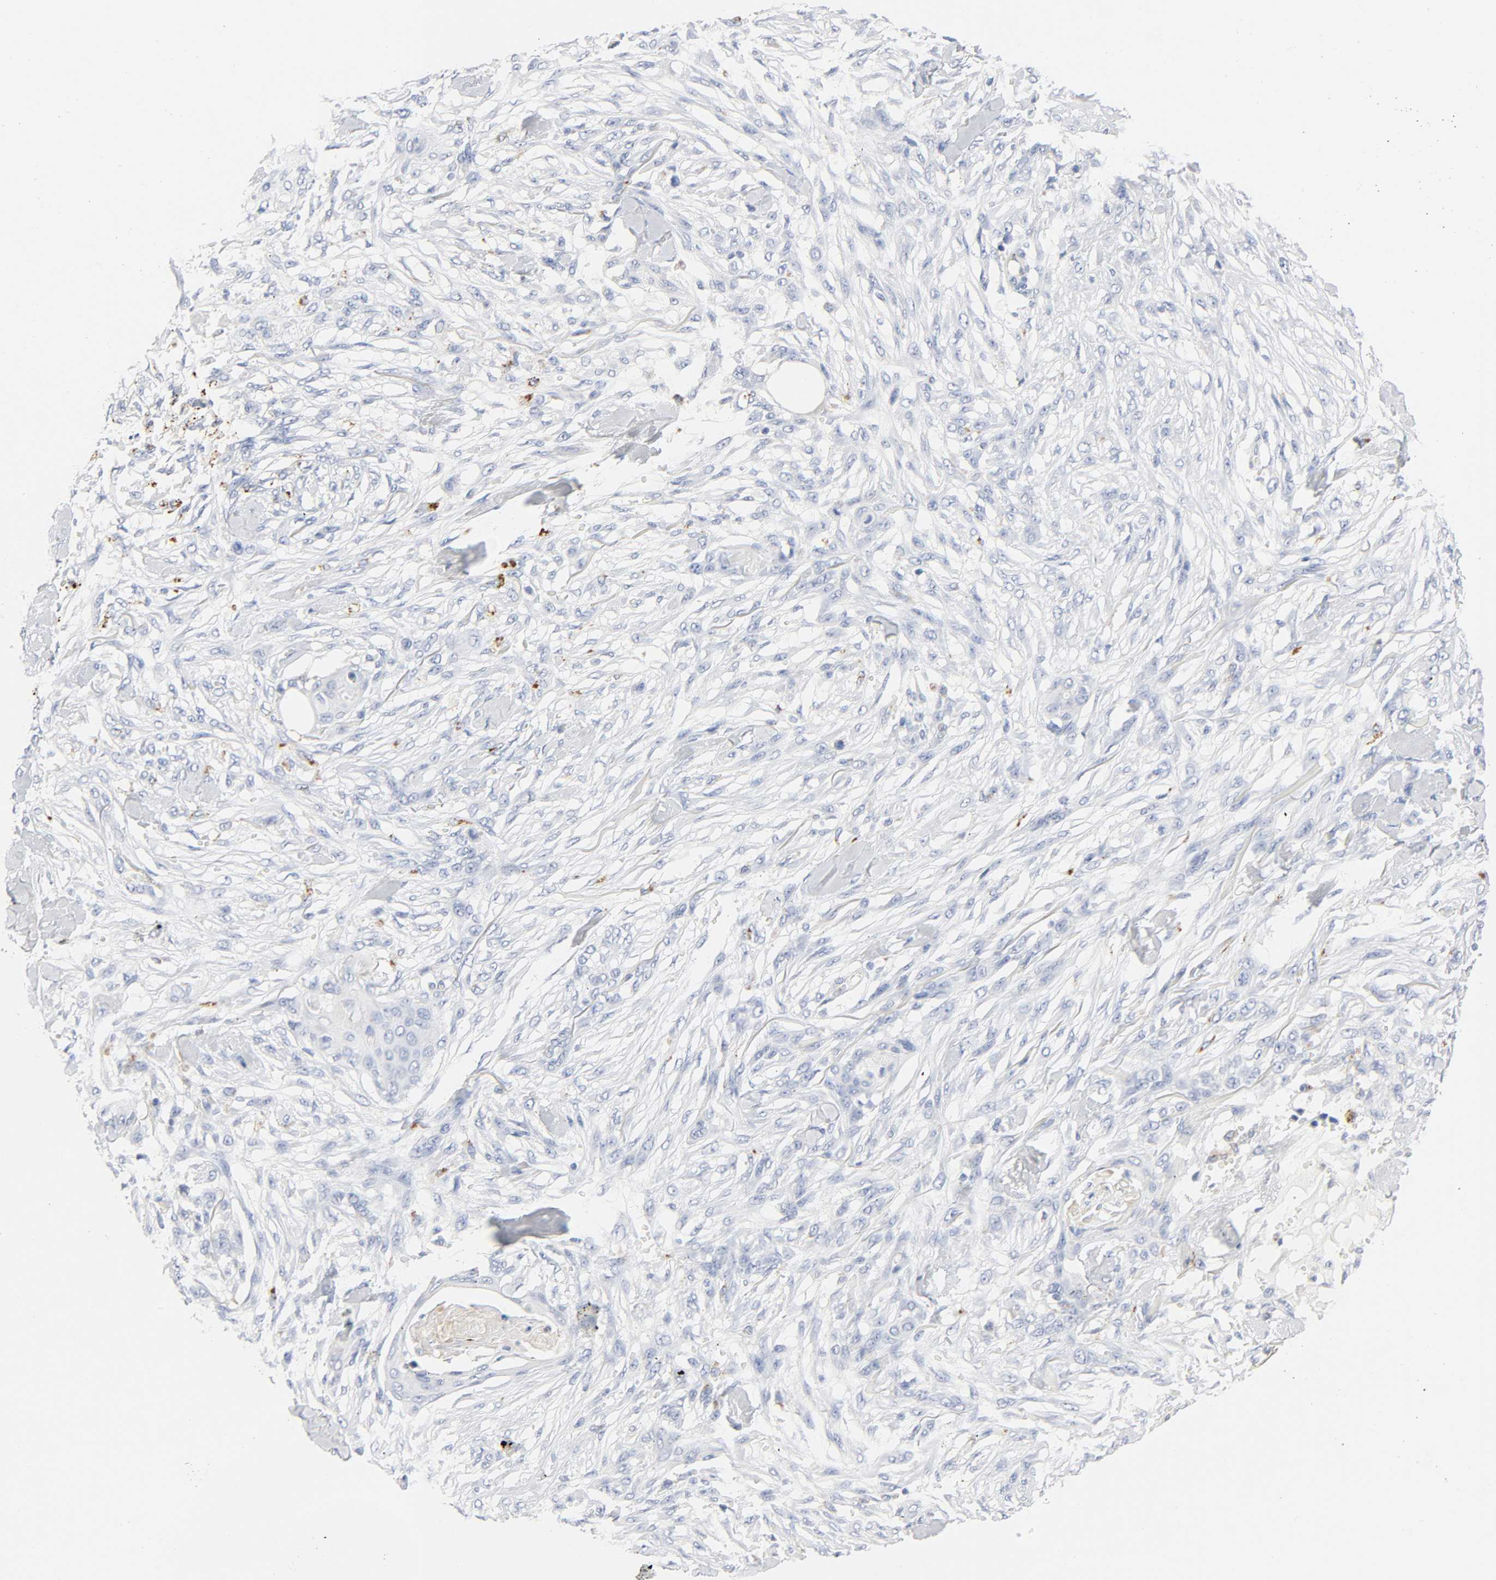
{"staining": {"intensity": "negative", "quantity": "none", "location": "none"}, "tissue": "skin cancer", "cell_type": "Tumor cells", "image_type": "cancer", "snomed": [{"axis": "morphology", "description": "Normal tissue, NOS"}, {"axis": "morphology", "description": "Squamous cell carcinoma, NOS"}, {"axis": "topography", "description": "Skin"}], "caption": "Tumor cells show no significant protein positivity in skin squamous cell carcinoma. (DAB IHC with hematoxylin counter stain).", "gene": "PLP1", "patient": {"sex": "female", "age": 59}}